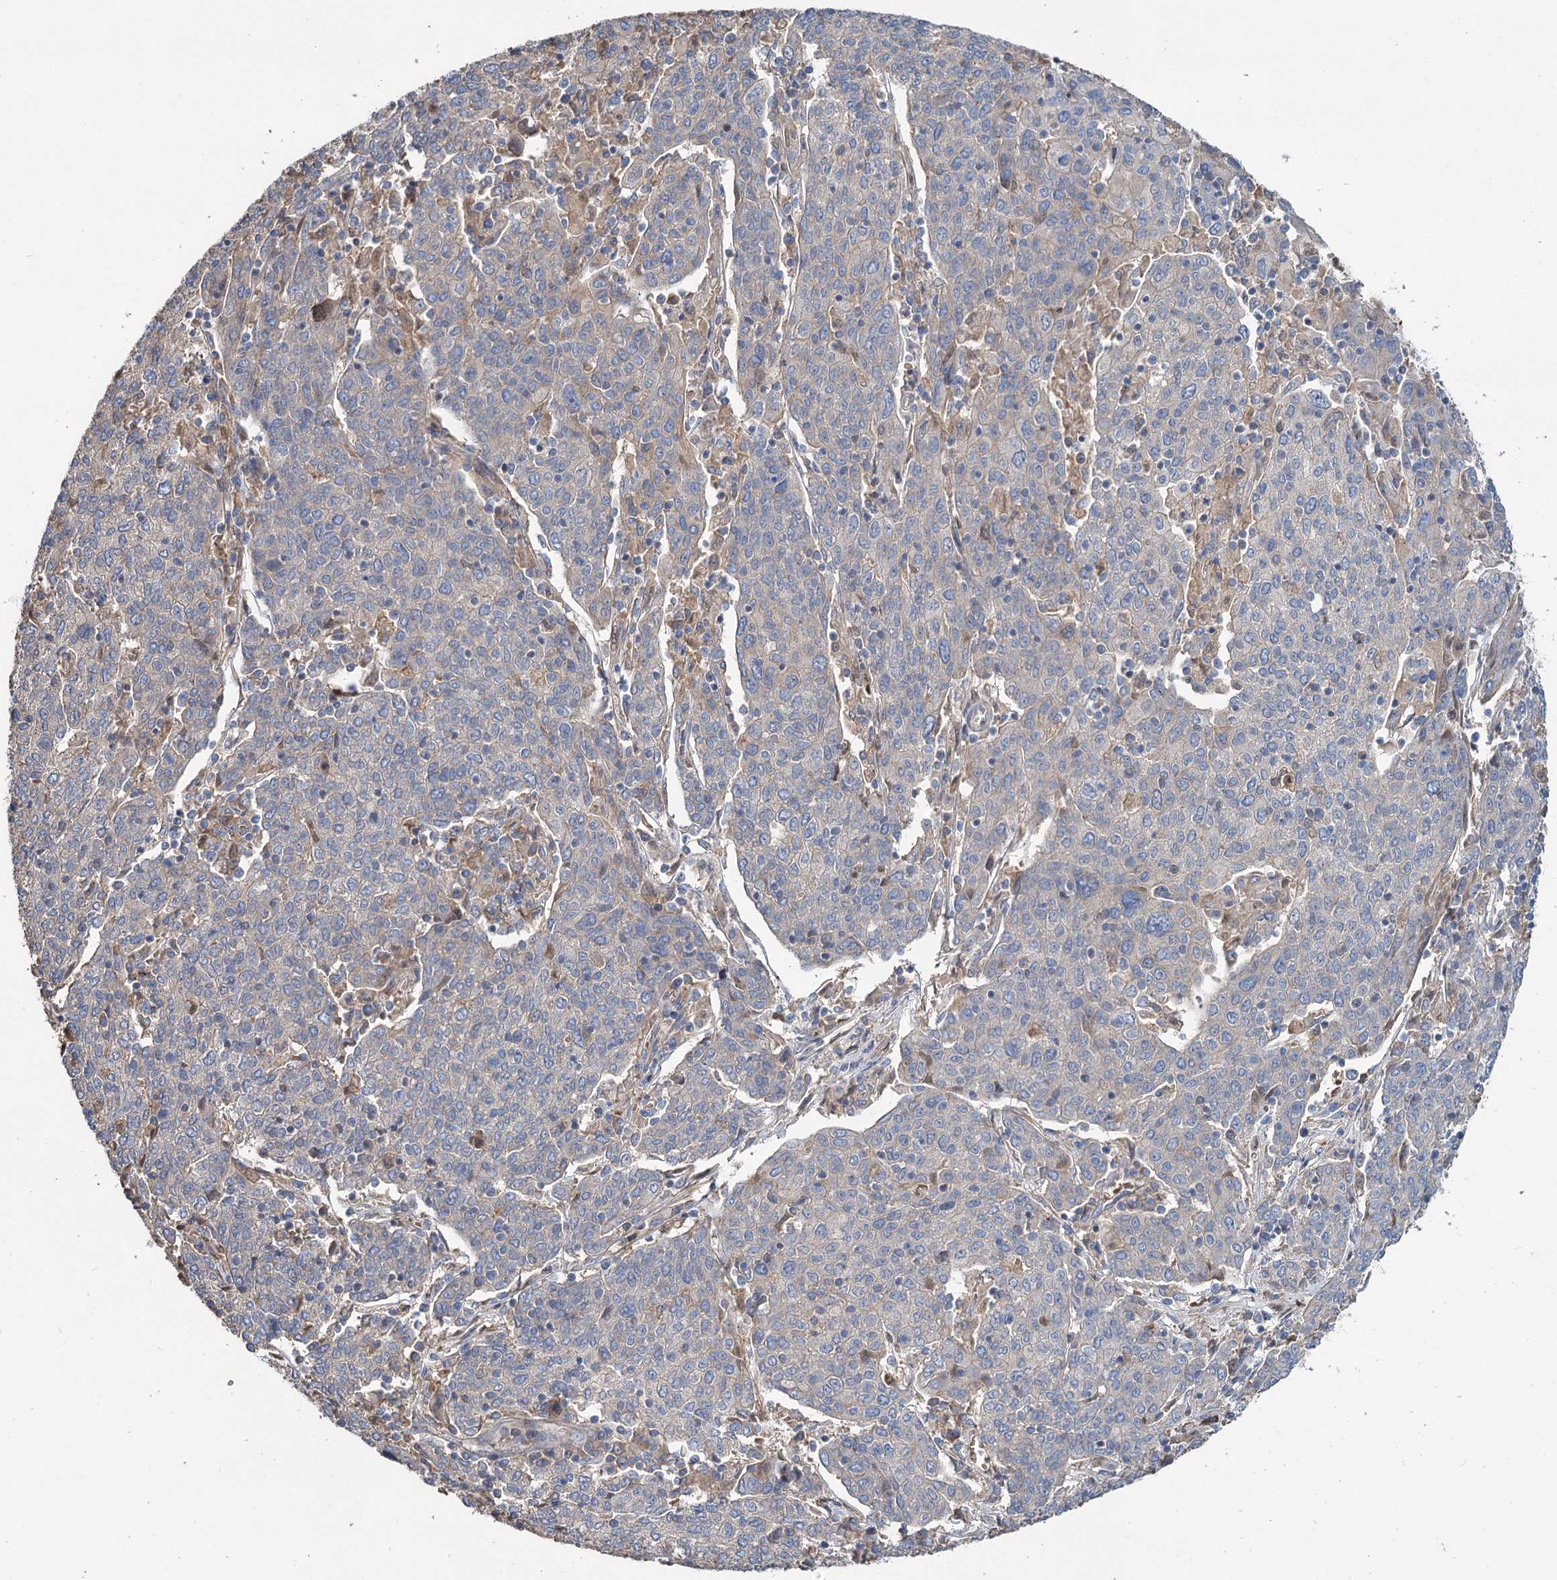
{"staining": {"intensity": "negative", "quantity": "none", "location": "none"}, "tissue": "cervical cancer", "cell_type": "Tumor cells", "image_type": "cancer", "snomed": [{"axis": "morphology", "description": "Squamous cell carcinoma, NOS"}, {"axis": "topography", "description": "Cervix"}], "caption": "Immunohistochemistry (IHC) histopathology image of human cervical squamous cell carcinoma stained for a protein (brown), which exhibits no expression in tumor cells.", "gene": "URAD", "patient": {"sex": "female", "age": 67}}